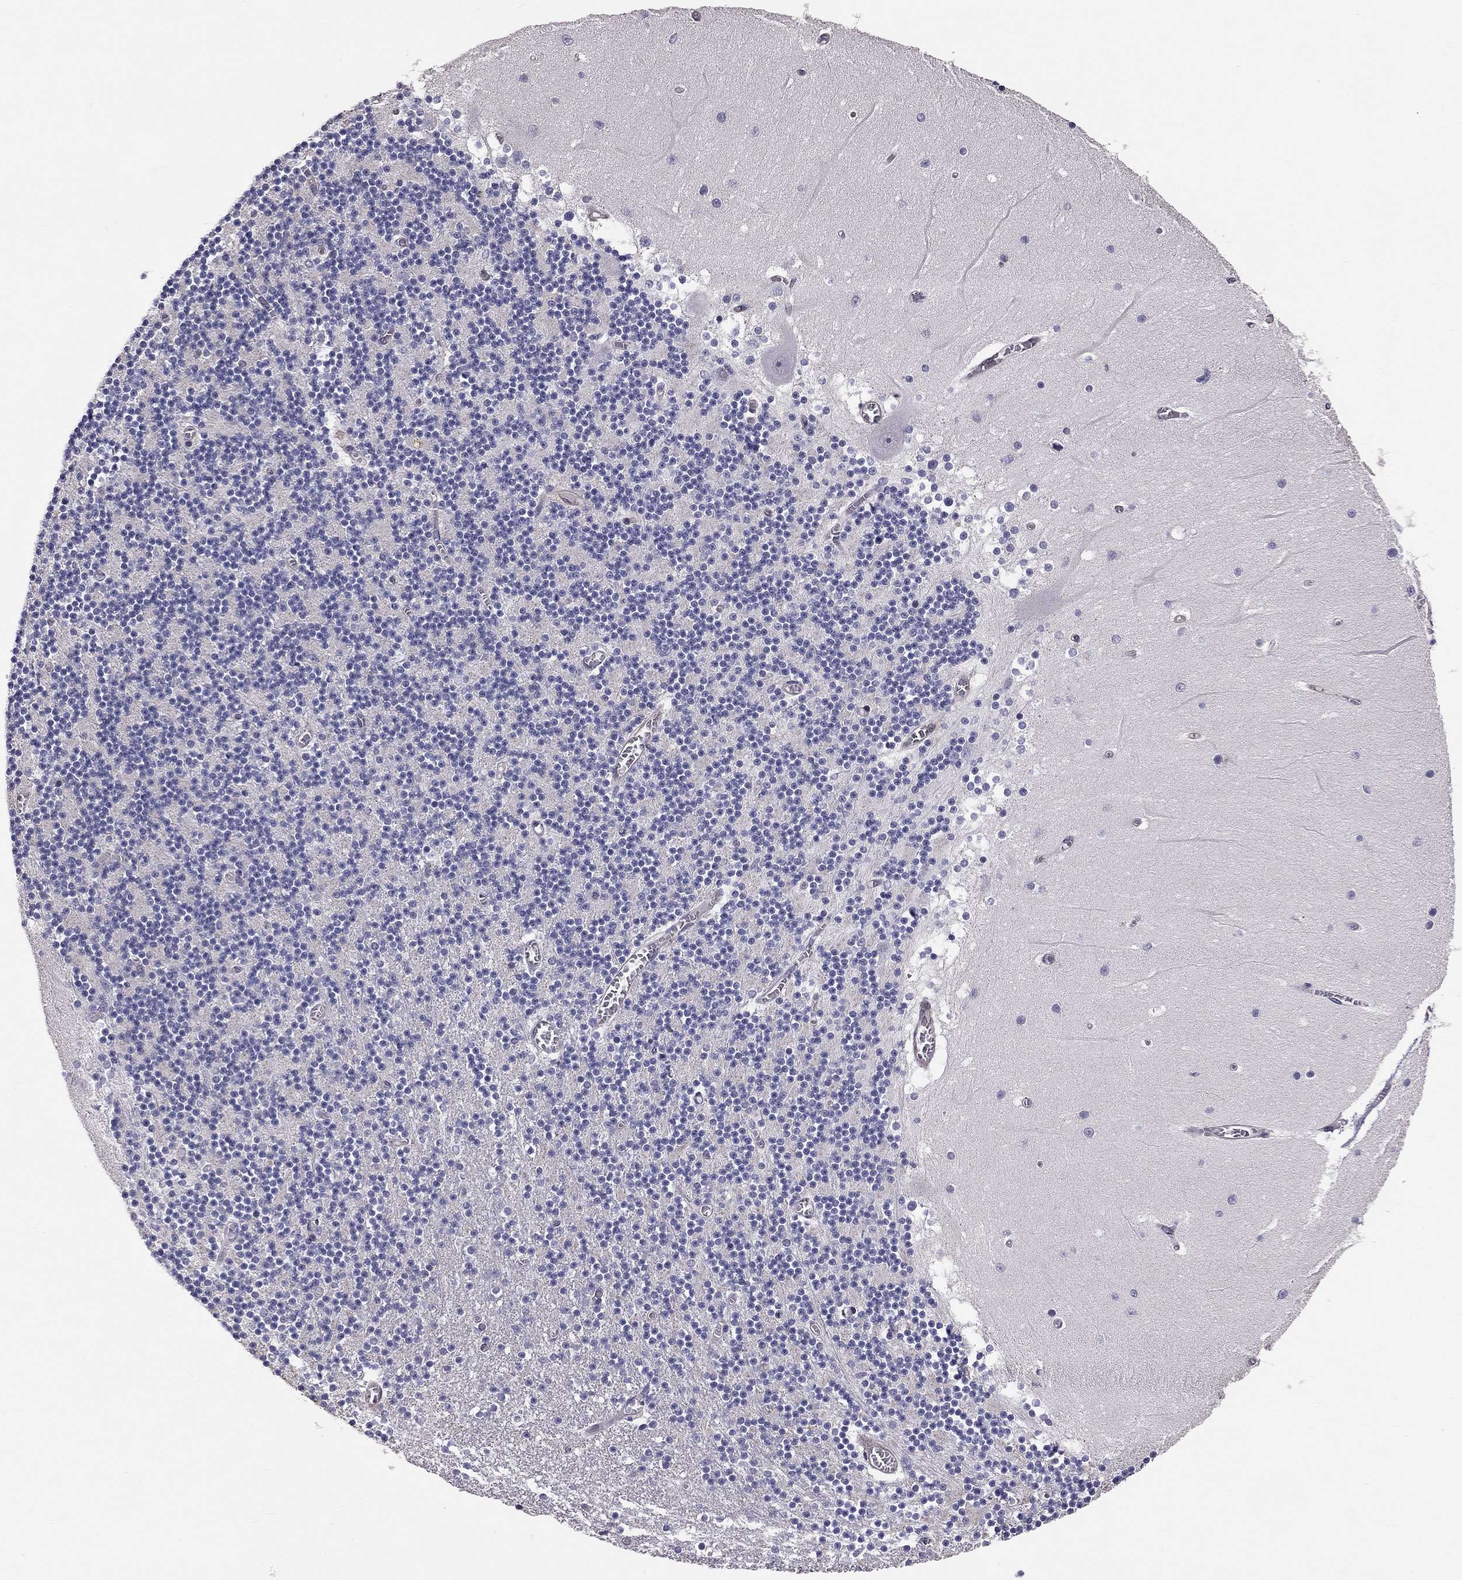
{"staining": {"intensity": "moderate", "quantity": "<25%", "location": "cytoplasmic/membranous"}, "tissue": "cerebellum", "cell_type": "Cells in granular layer", "image_type": "normal", "snomed": [{"axis": "morphology", "description": "Normal tissue, NOS"}, {"axis": "topography", "description": "Cerebellum"}], "caption": "This photomicrograph displays IHC staining of benign human cerebellum, with low moderate cytoplasmic/membranous positivity in about <25% of cells in granular layer.", "gene": "GJB4", "patient": {"sex": "female", "age": 28}}